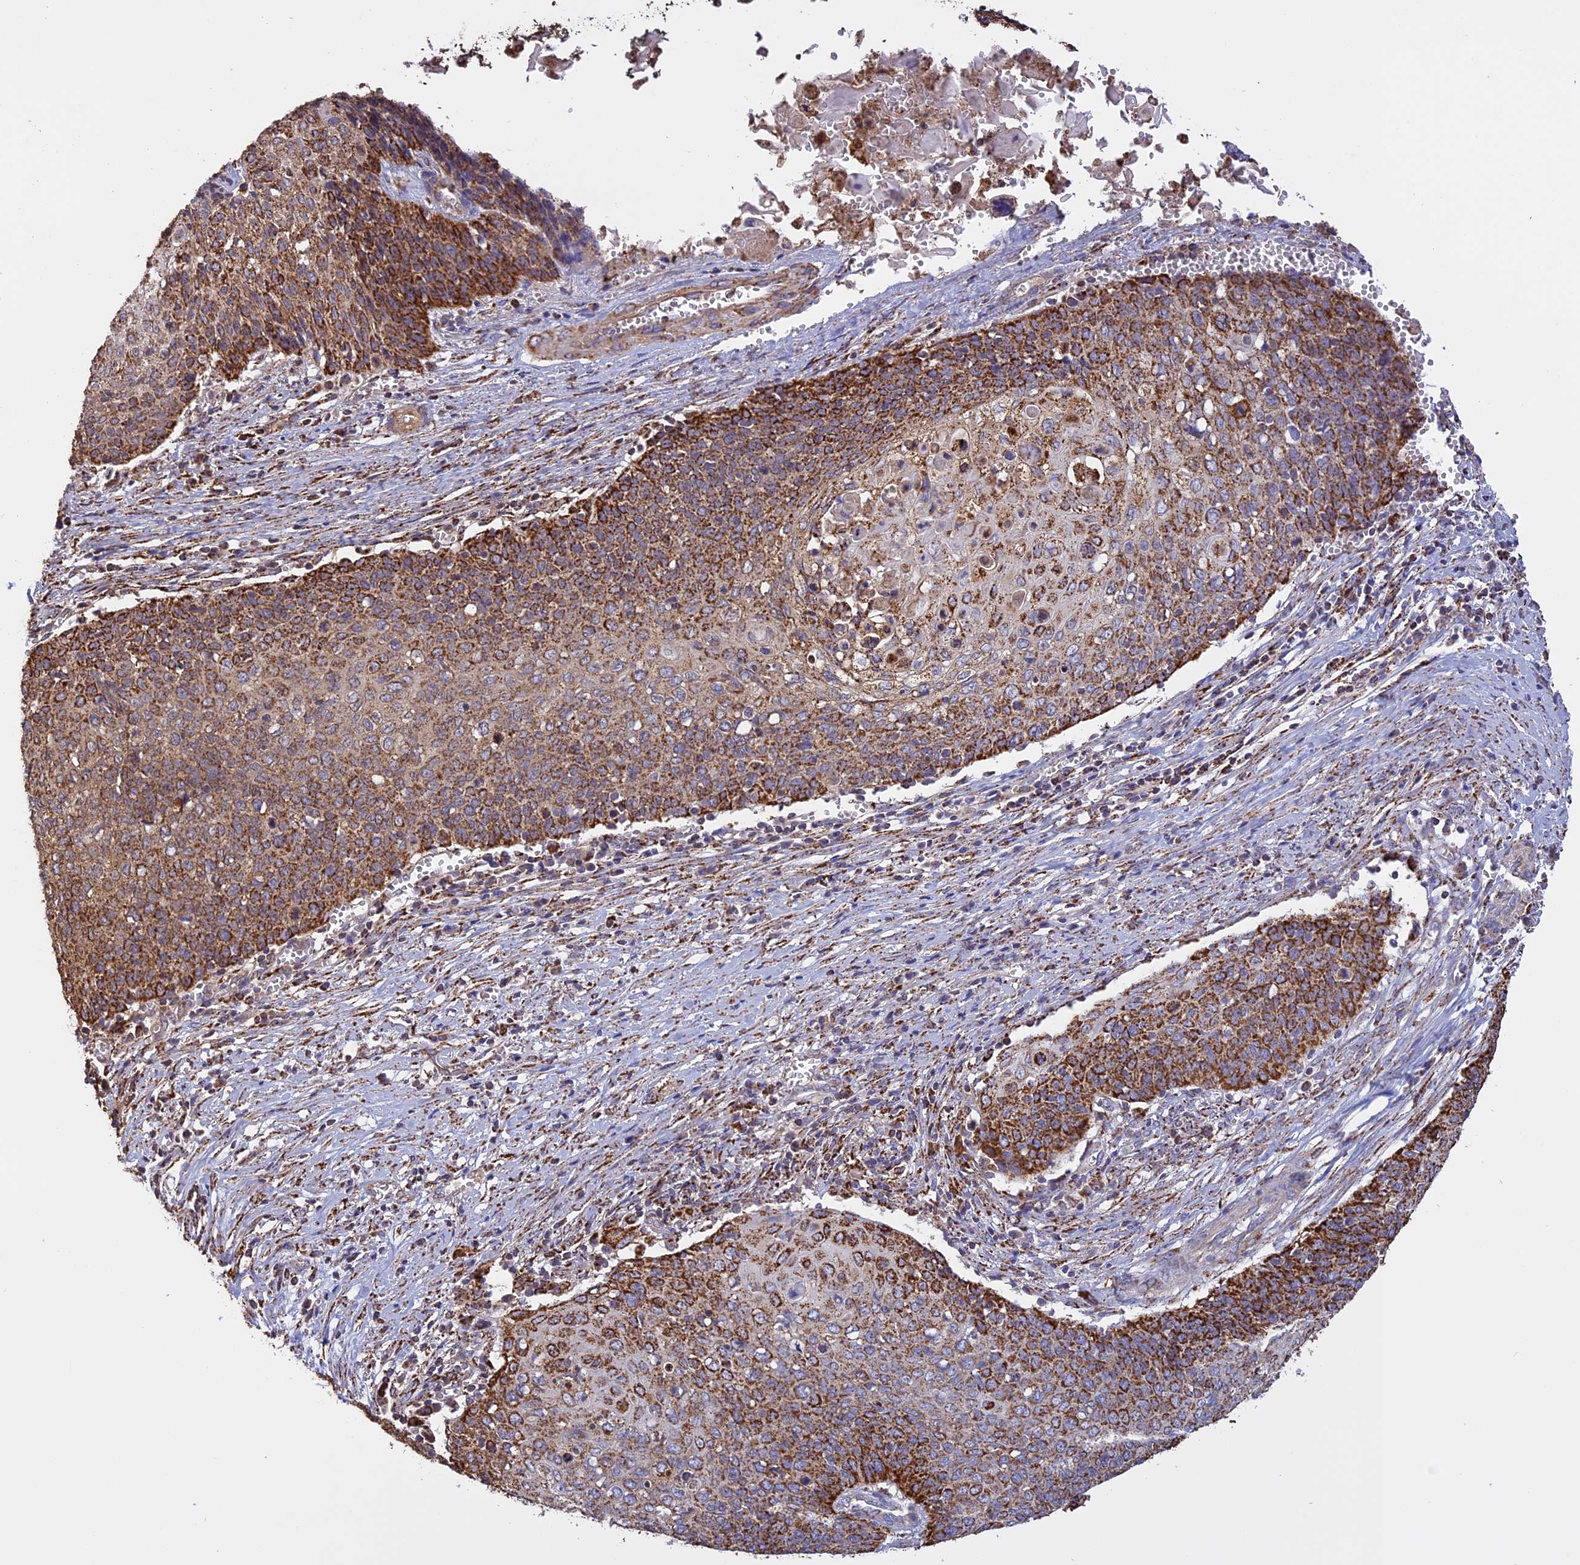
{"staining": {"intensity": "moderate", "quantity": ">75%", "location": "cytoplasmic/membranous"}, "tissue": "cervical cancer", "cell_type": "Tumor cells", "image_type": "cancer", "snomed": [{"axis": "morphology", "description": "Squamous cell carcinoma, NOS"}, {"axis": "topography", "description": "Cervix"}], "caption": "Immunohistochemistry (IHC) of cervical squamous cell carcinoma shows medium levels of moderate cytoplasmic/membranous expression in approximately >75% of tumor cells.", "gene": "KCNG1", "patient": {"sex": "female", "age": 39}}